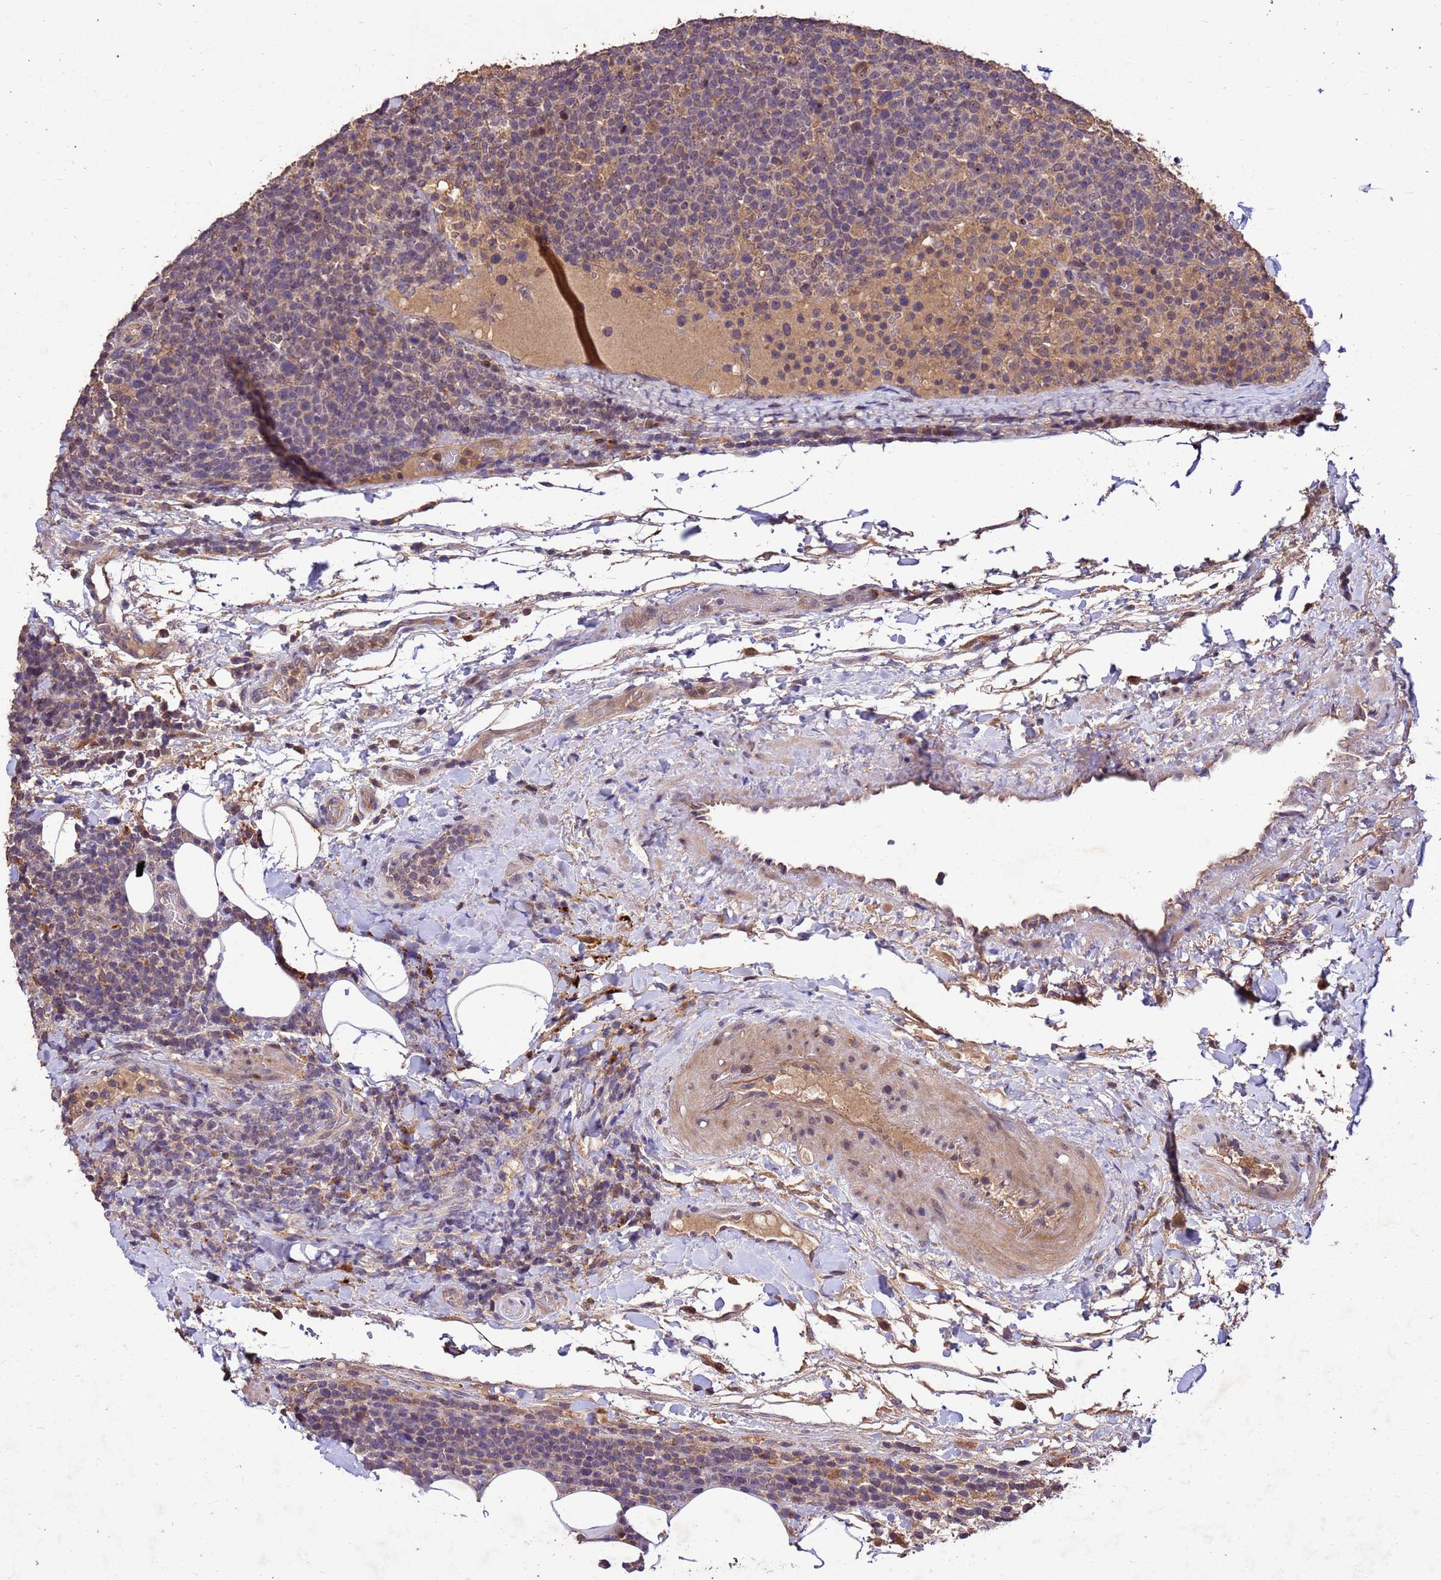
{"staining": {"intensity": "negative", "quantity": "none", "location": "none"}, "tissue": "lymphoma", "cell_type": "Tumor cells", "image_type": "cancer", "snomed": [{"axis": "morphology", "description": "Malignant lymphoma, non-Hodgkin's type, High grade"}, {"axis": "topography", "description": "Lymph node"}], "caption": "Tumor cells are negative for brown protein staining in malignant lymphoma, non-Hodgkin's type (high-grade). (DAB IHC visualized using brightfield microscopy, high magnification).", "gene": "TOR4A", "patient": {"sex": "male", "age": 61}}